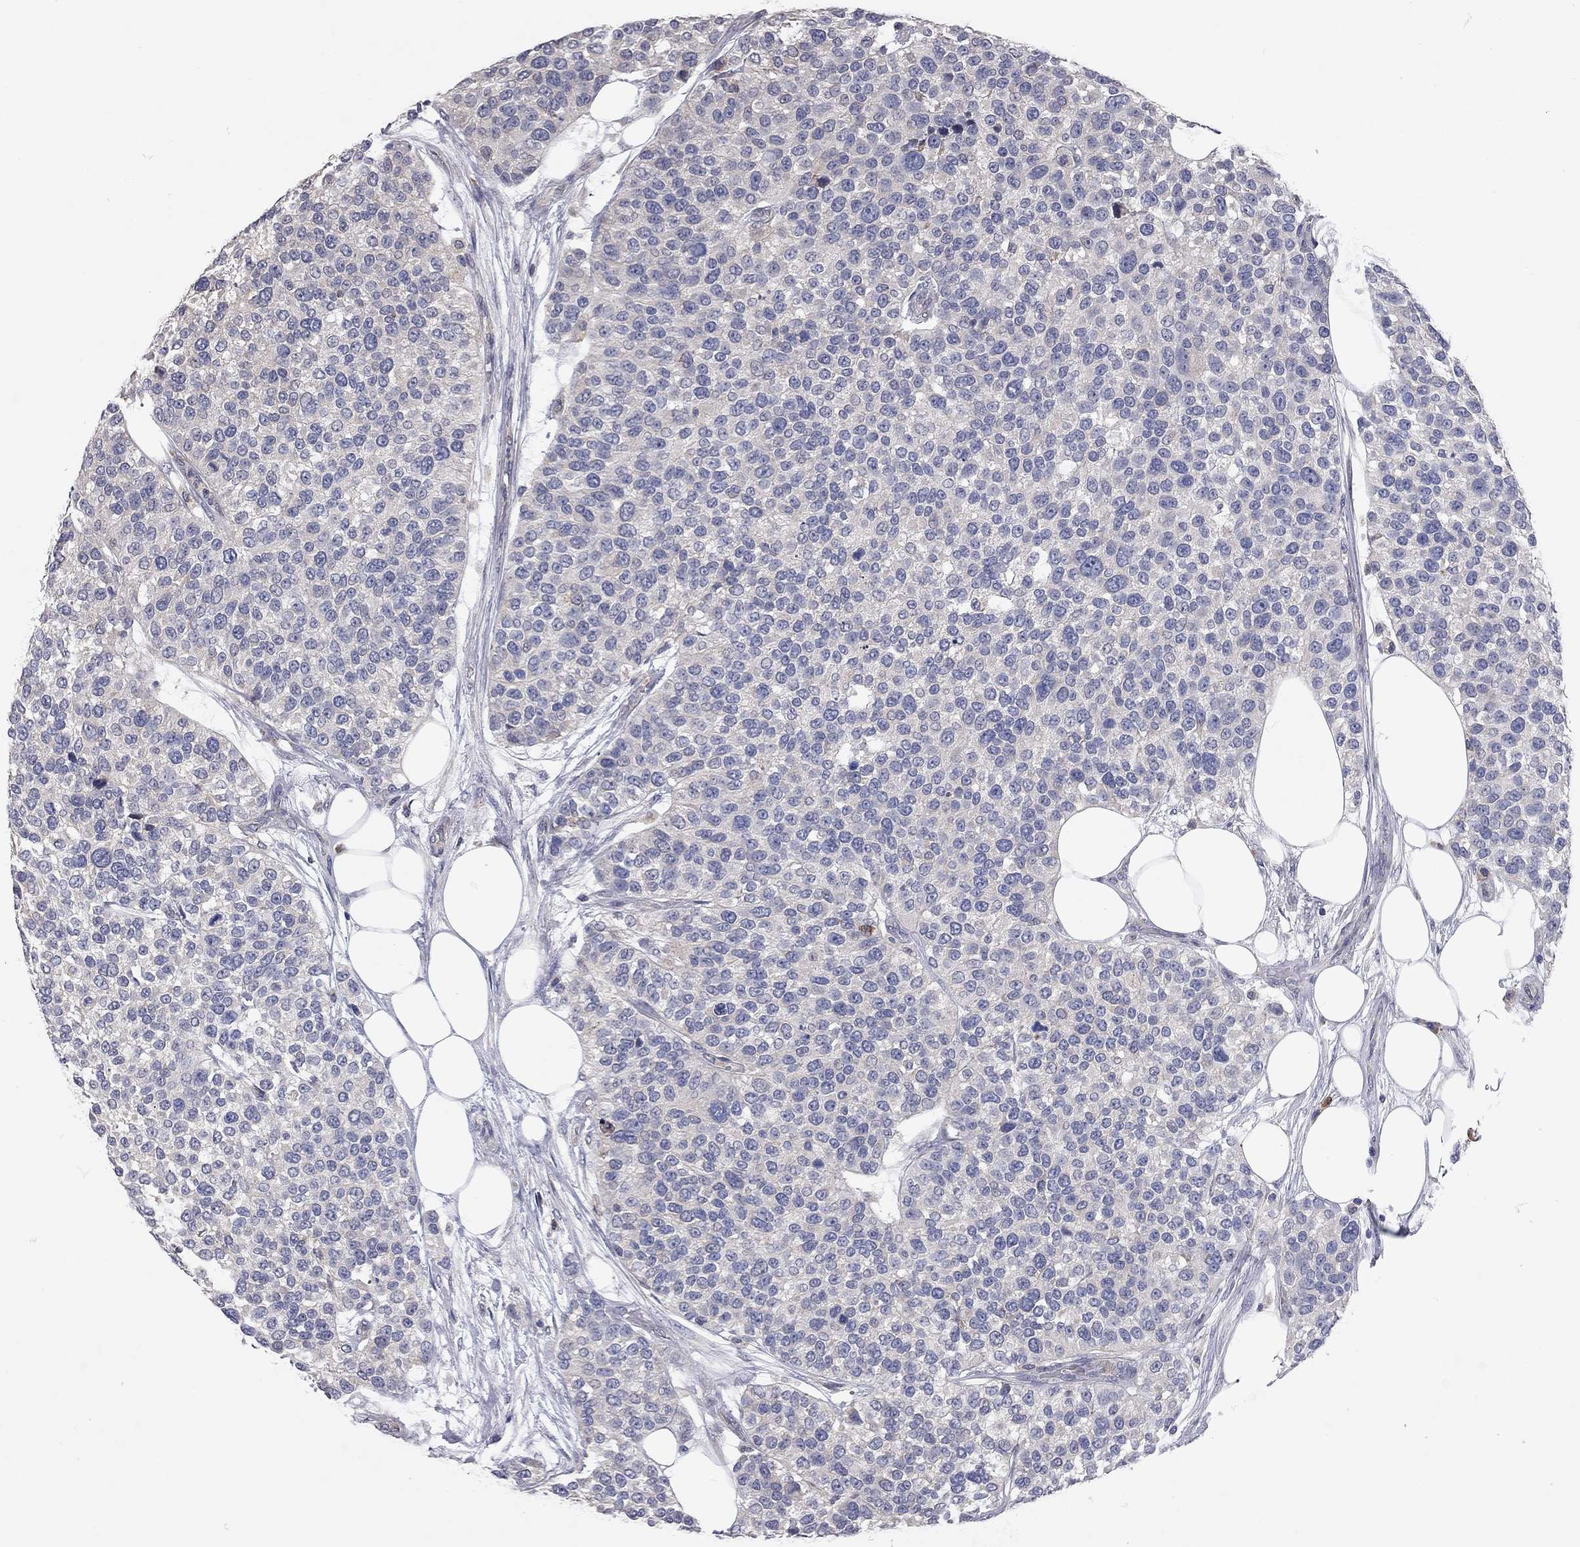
{"staining": {"intensity": "negative", "quantity": "none", "location": "none"}, "tissue": "urothelial cancer", "cell_type": "Tumor cells", "image_type": "cancer", "snomed": [{"axis": "morphology", "description": "Urothelial carcinoma, High grade"}, {"axis": "topography", "description": "Urinary bladder"}], "caption": "This is an immunohistochemistry image of human urothelial carcinoma (high-grade). There is no positivity in tumor cells.", "gene": "XAGE2", "patient": {"sex": "male", "age": 77}}